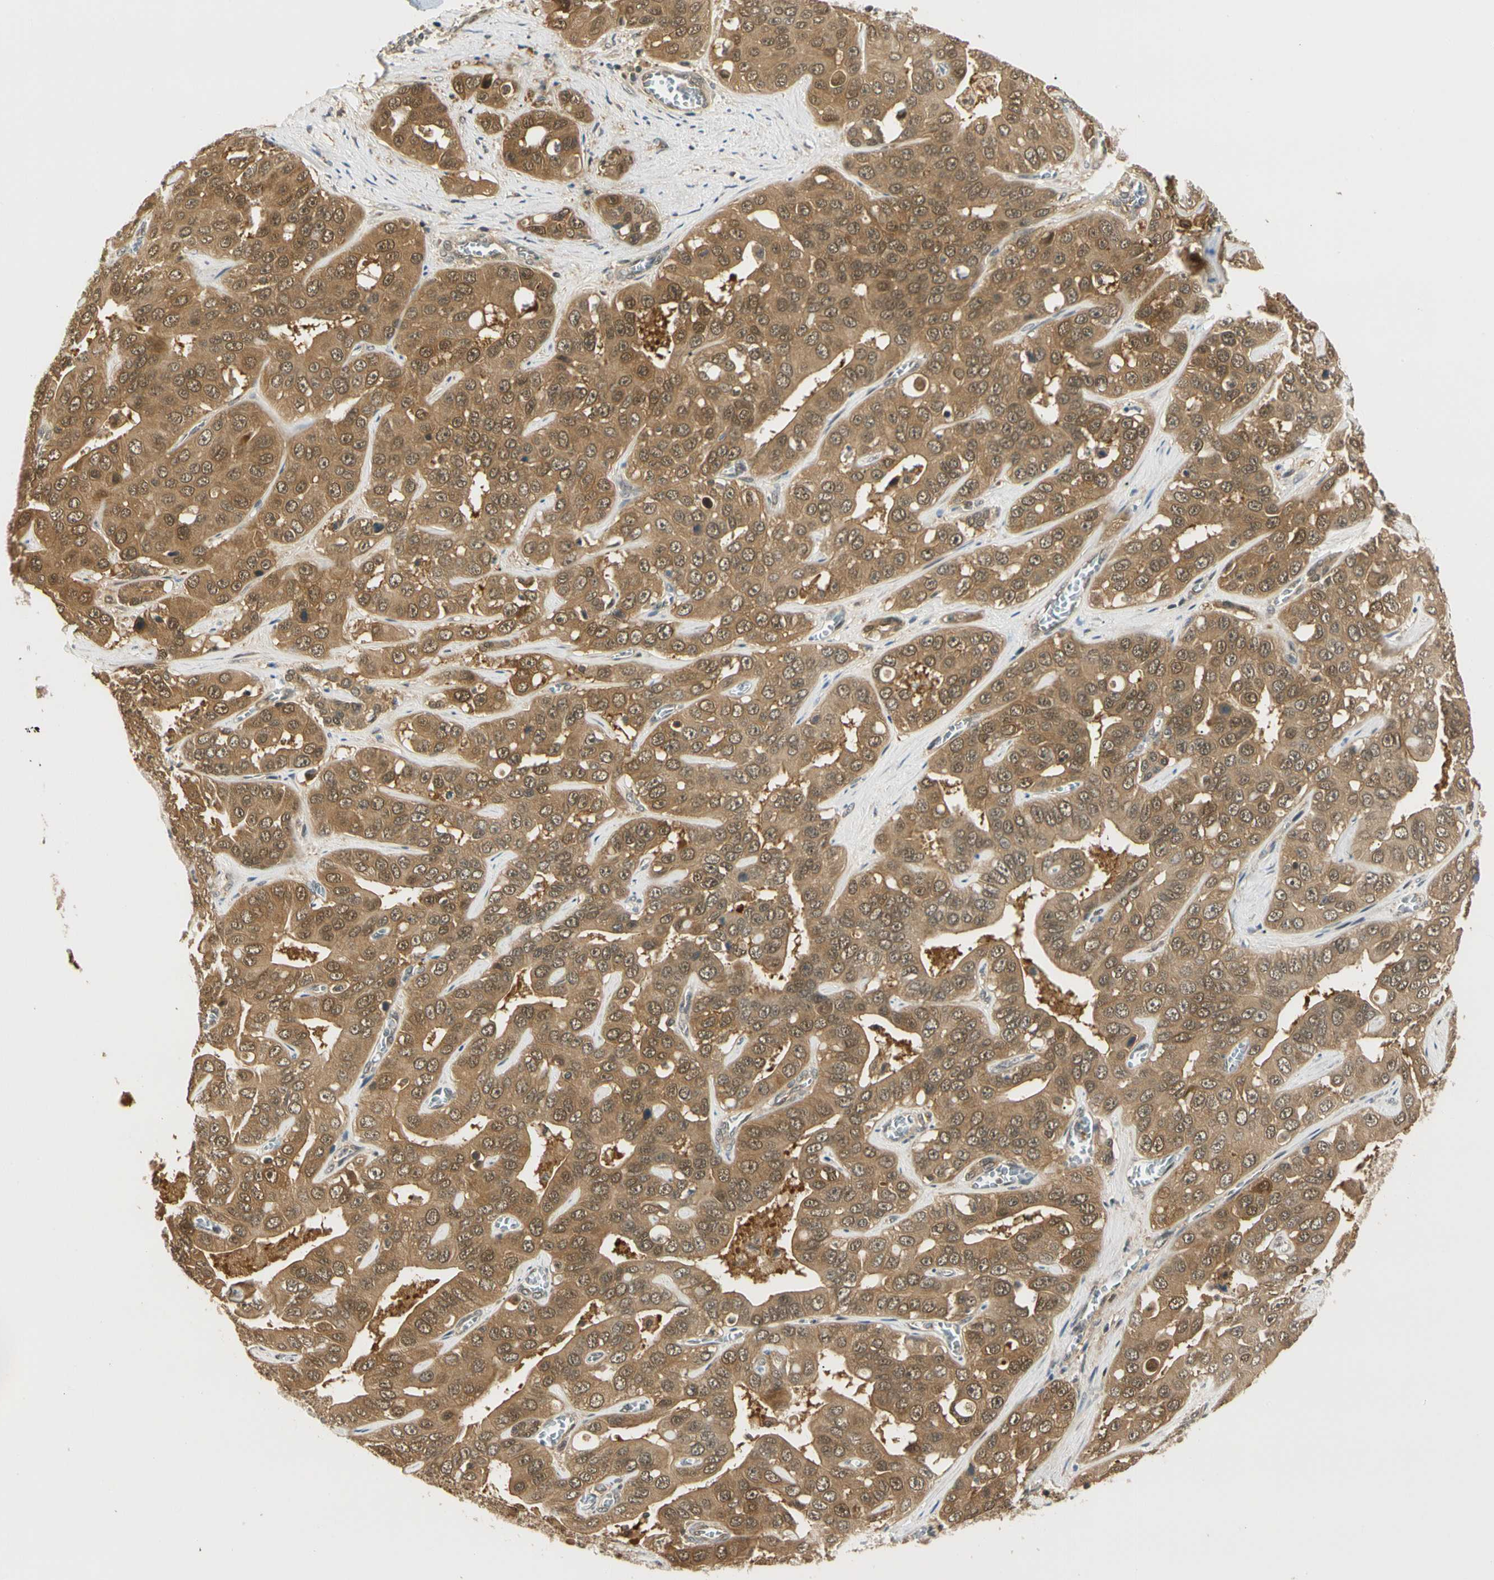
{"staining": {"intensity": "moderate", "quantity": ">75%", "location": "cytoplasmic/membranous,nuclear"}, "tissue": "liver cancer", "cell_type": "Tumor cells", "image_type": "cancer", "snomed": [{"axis": "morphology", "description": "Cholangiocarcinoma"}, {"axis": "topography", "description": "Liver"}], "caption": "Protein staining of liver cancer (cholangiocarcinoma) tissue shows moderate cytoplasmic/membranous and nuclear expression in approximately >75% of tumor cells. (DAB (3,3'-diaminobenzidine) IHC with brightfield microscopy, high magnification).", "gene": "UBE2Z", "patient": {"sex": "female", "age": 52}}